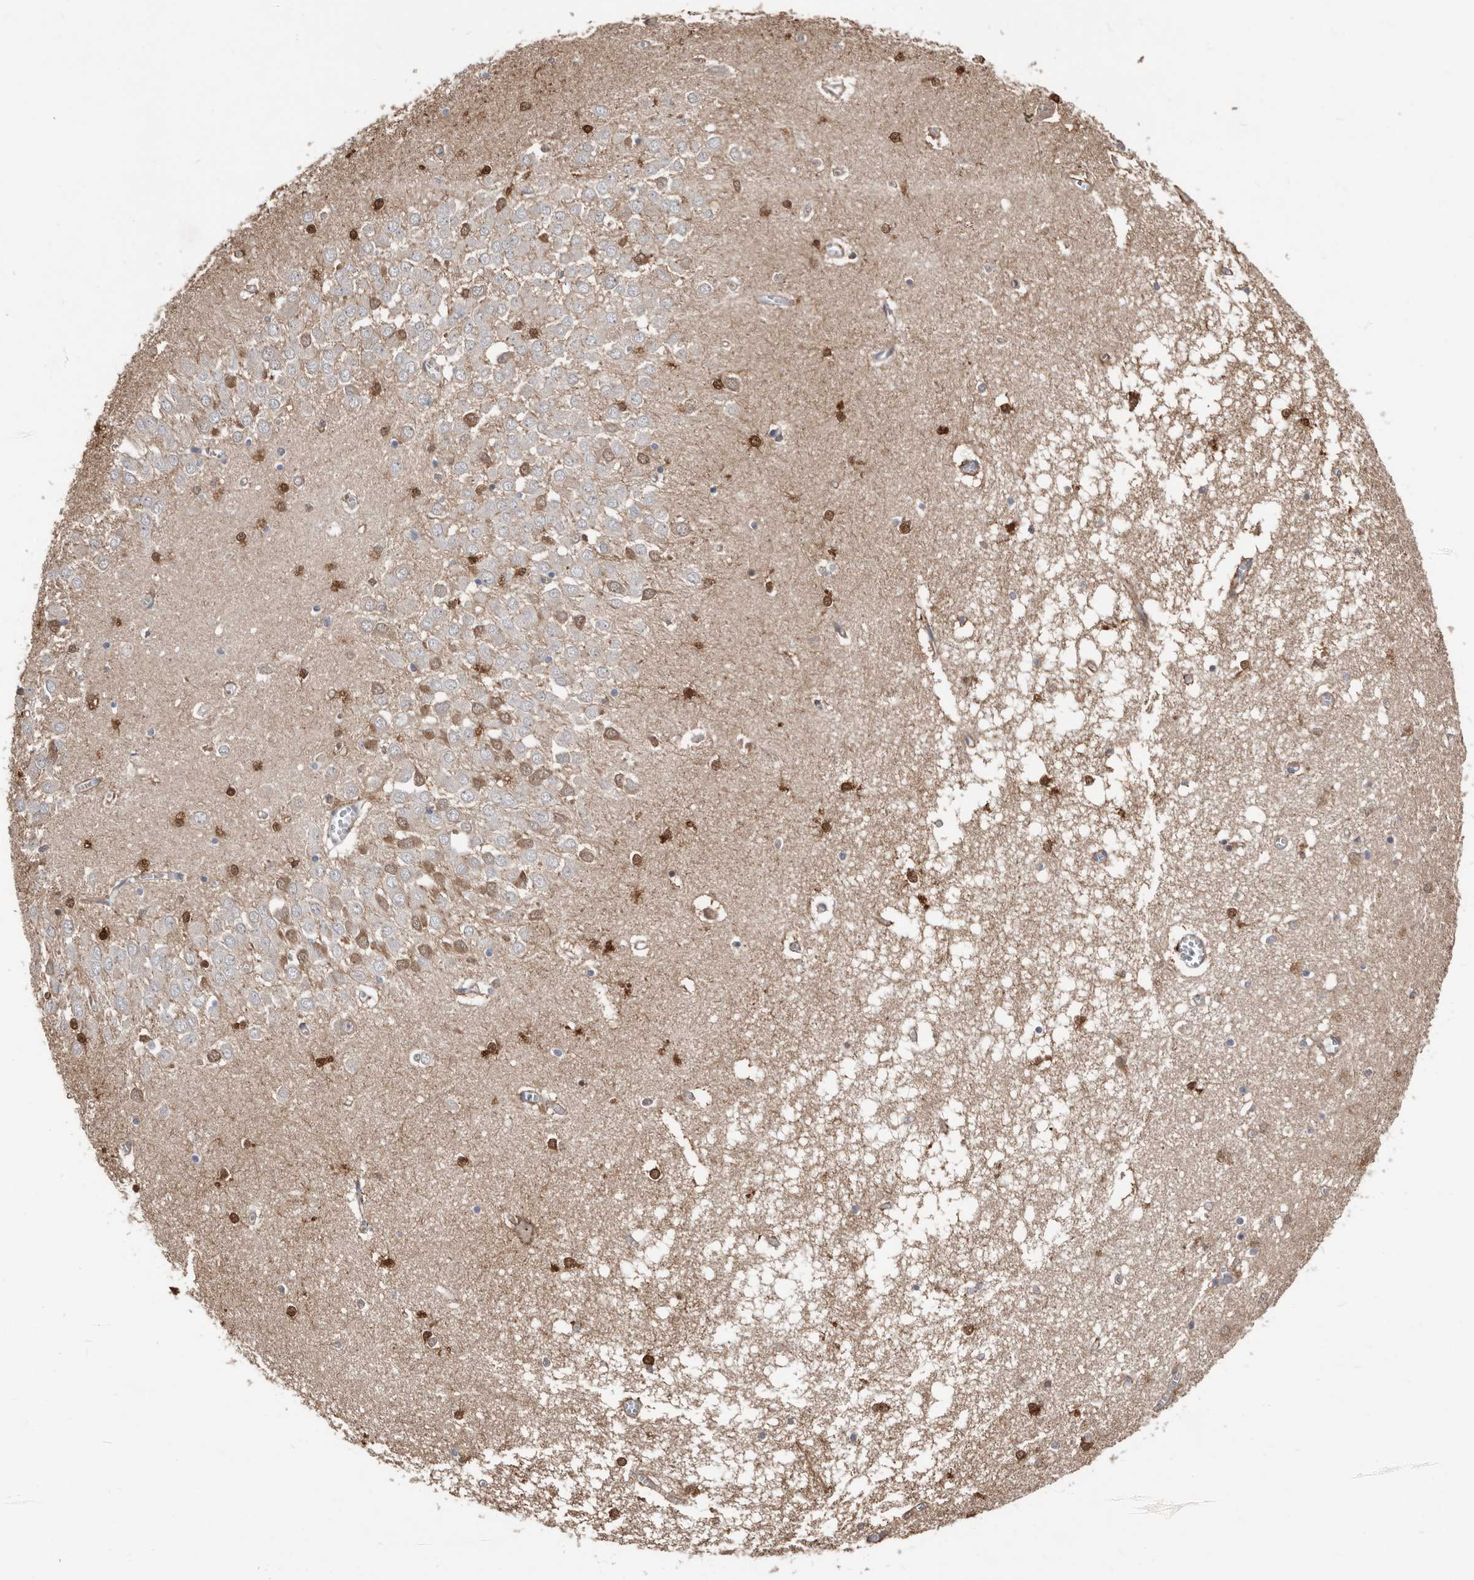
{"staining": {"intensity": "strong", "quantity": "<25%", "location": "cytoplasmic/membranous,nuclear"}, "tissue": "hippocampus", "cell_type": "Glial cells", "image_type": "normal", "snomed": [{"axis": "morphology", "description": "Normal tissue, NOS"}, {"axis": "topography", "description": "Hippocampus"}], "caption": "Hippocampus stained for a protein demonstrates strong cytoplasmic/membranous,nuclear positivity in glial cells. (DAB (3,3'-diaminobenzidine) IHC, brown staining for protein, blue staining for nuclei).", "gene": "ASRGL1", "patient": {"sex": "male", "age": 70}}